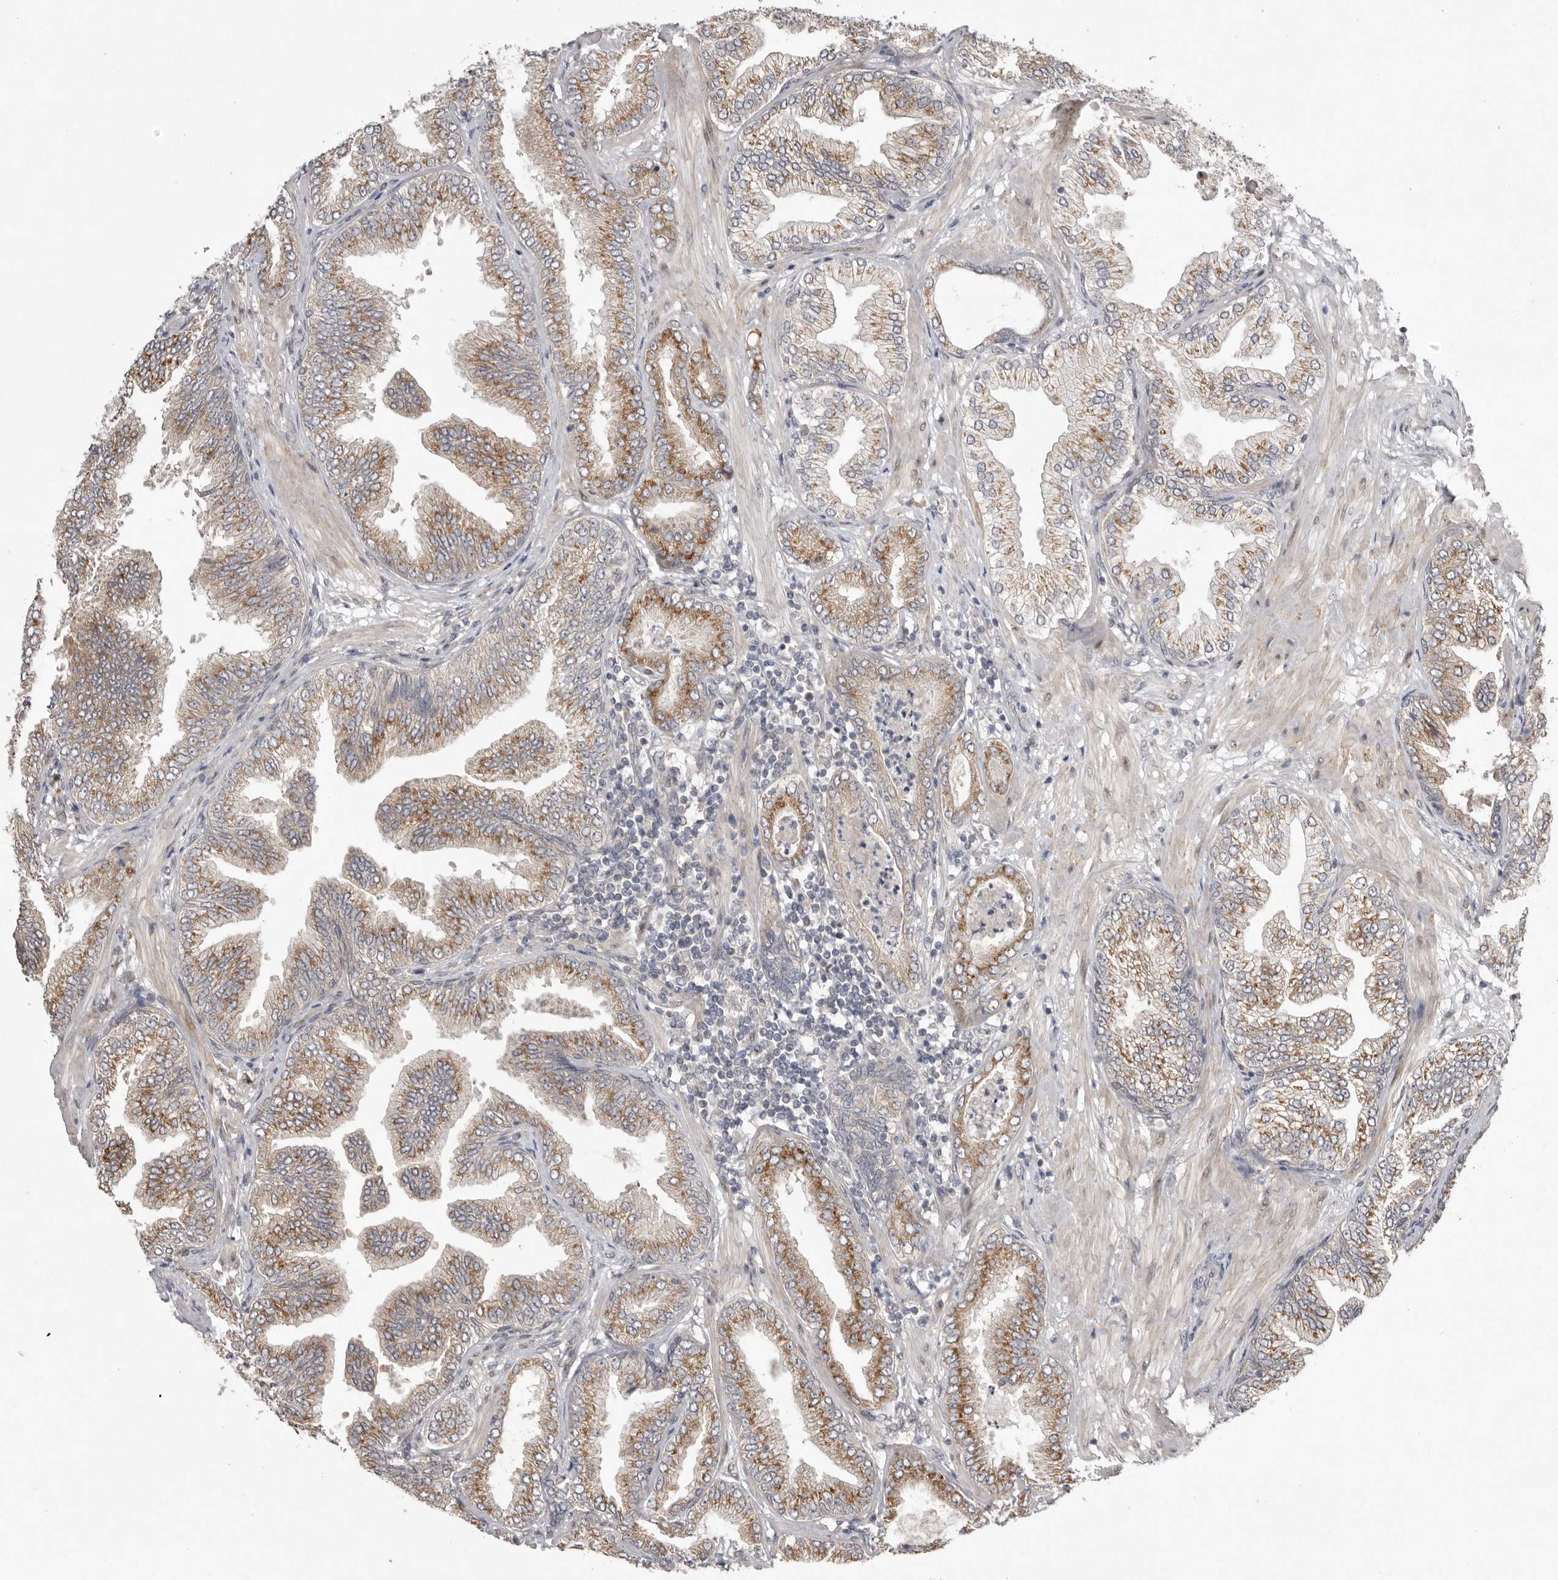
{"staining": {"intensity": "moderate", "quantity": ">75%", "location": "cytoplasmic/membranous"}, "tissue": "prostate cancer", "cell_type": "Tumor cells", "image_type": "cancer", "snomed": [{"axis": "morphology", "description": "Adenocarcinoma, Low grade"}, {"axis": "topography", "description": "Prostate"}], "caption": "This photomicrograph demonstrates prostate cancer stained with IHC to label a protein in brown. The cytoplasmic/membranous of tumor cells show moderate positivity for the protein. Nuclei are counter-stained blue.", "gene": "NSUN4", "patient": {"sex": "male", "age": 63}}